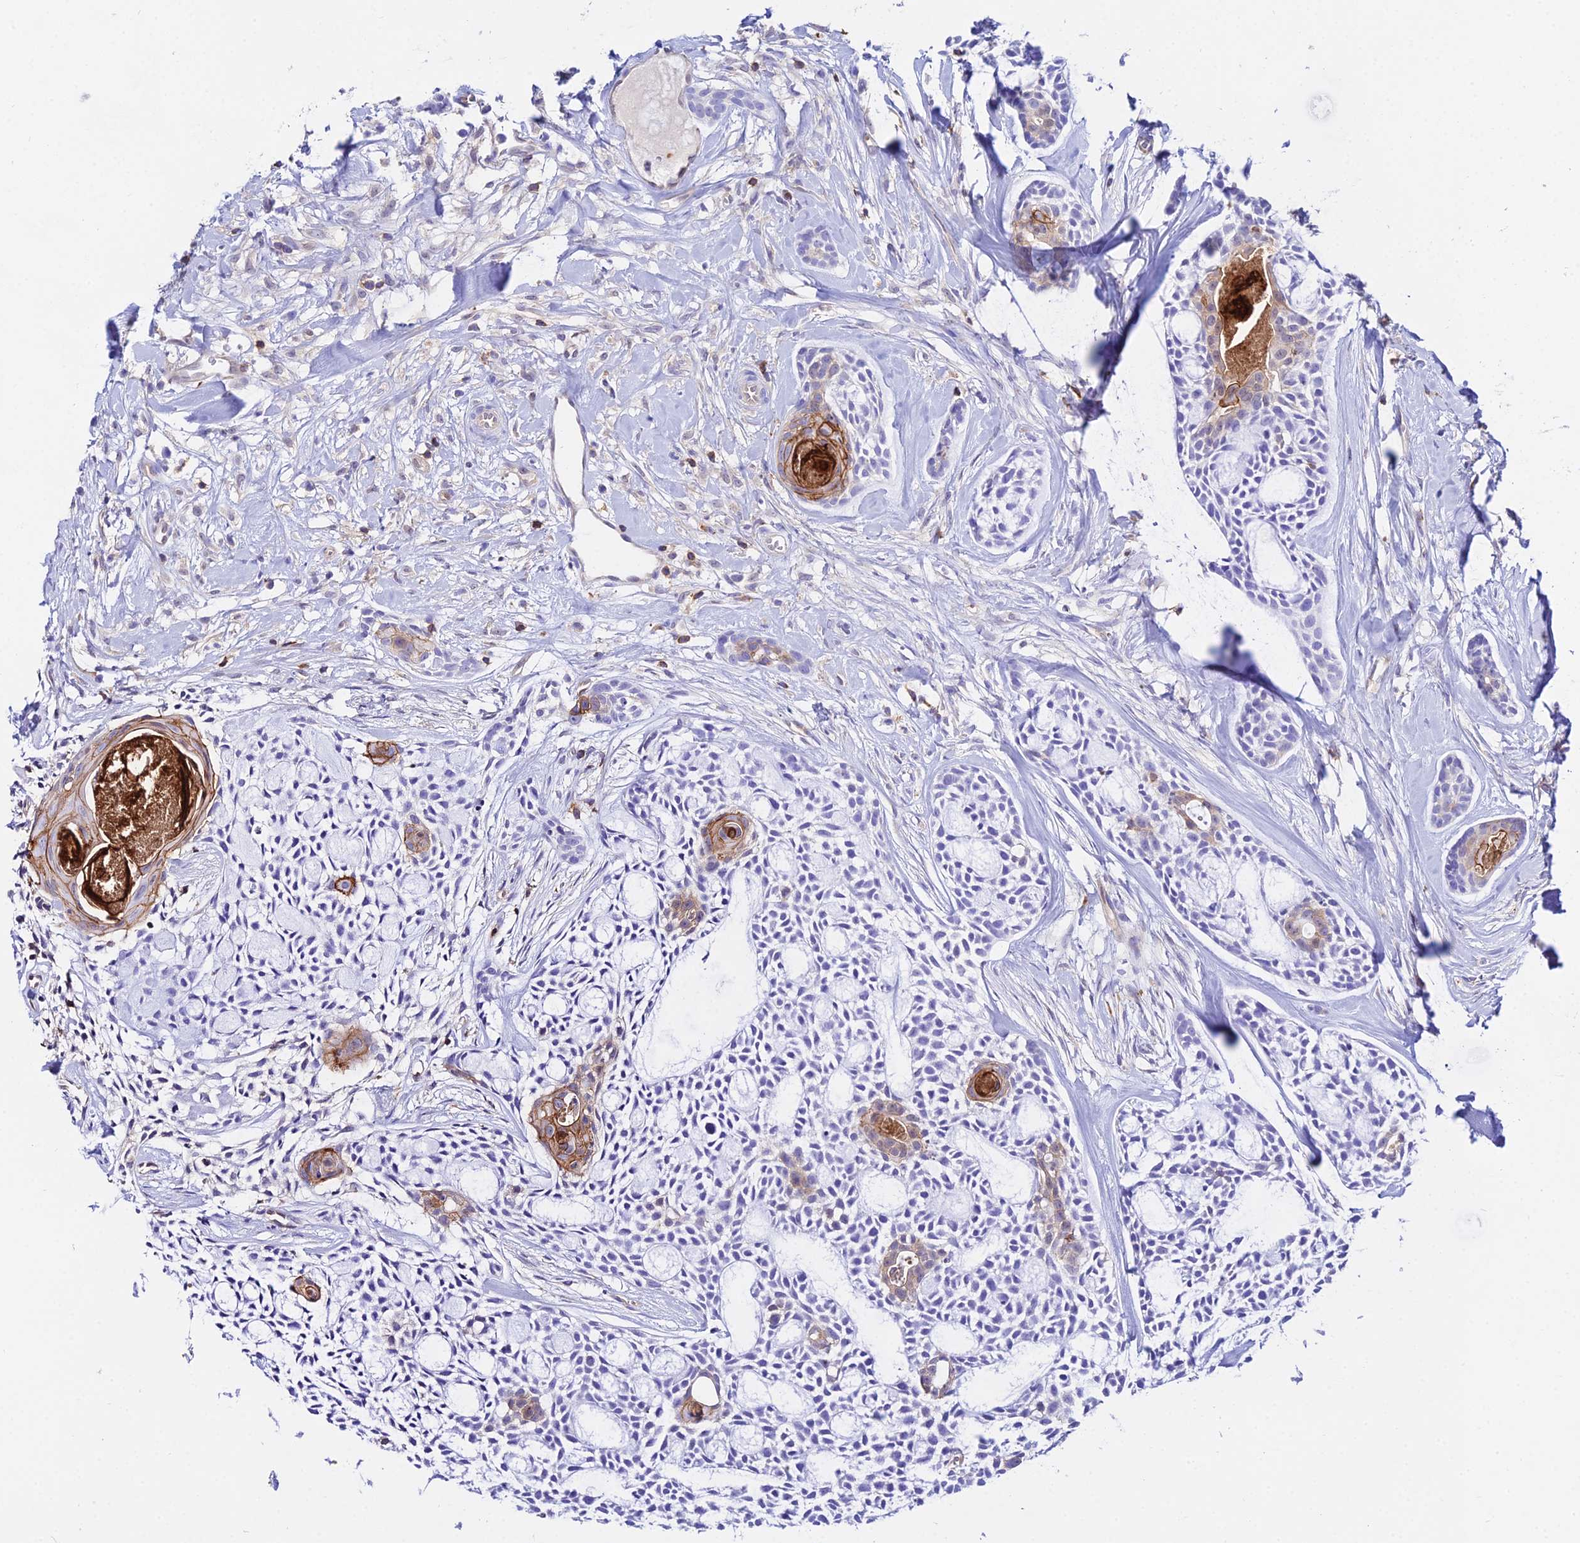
{"staining": {"intensity": "moderate", "quantity": "<25%", "location": "cytoplasmic/membranous"}, "tissue": "head and neck cancer", "cell_type": "Tumor cells", "image_type": "cancer", "snomed": [{"axis": "morphology", "description": "Adenocarcinoma, NOS"}, {"axis": "topography", "description": "Subcutis"}, {"axis": "topography", "description": "Head-Neck"}], "caption": "An immunohistochemistry histopathology image of neoplastic tissue is shown. Protein staining in brown highlights moderate cytoplasmic/membranous positivity in adenocarcinoma (head and neck) within tumor cells.", "gene": "S100A16", "patient": {"sex": "female", "age": 73}}